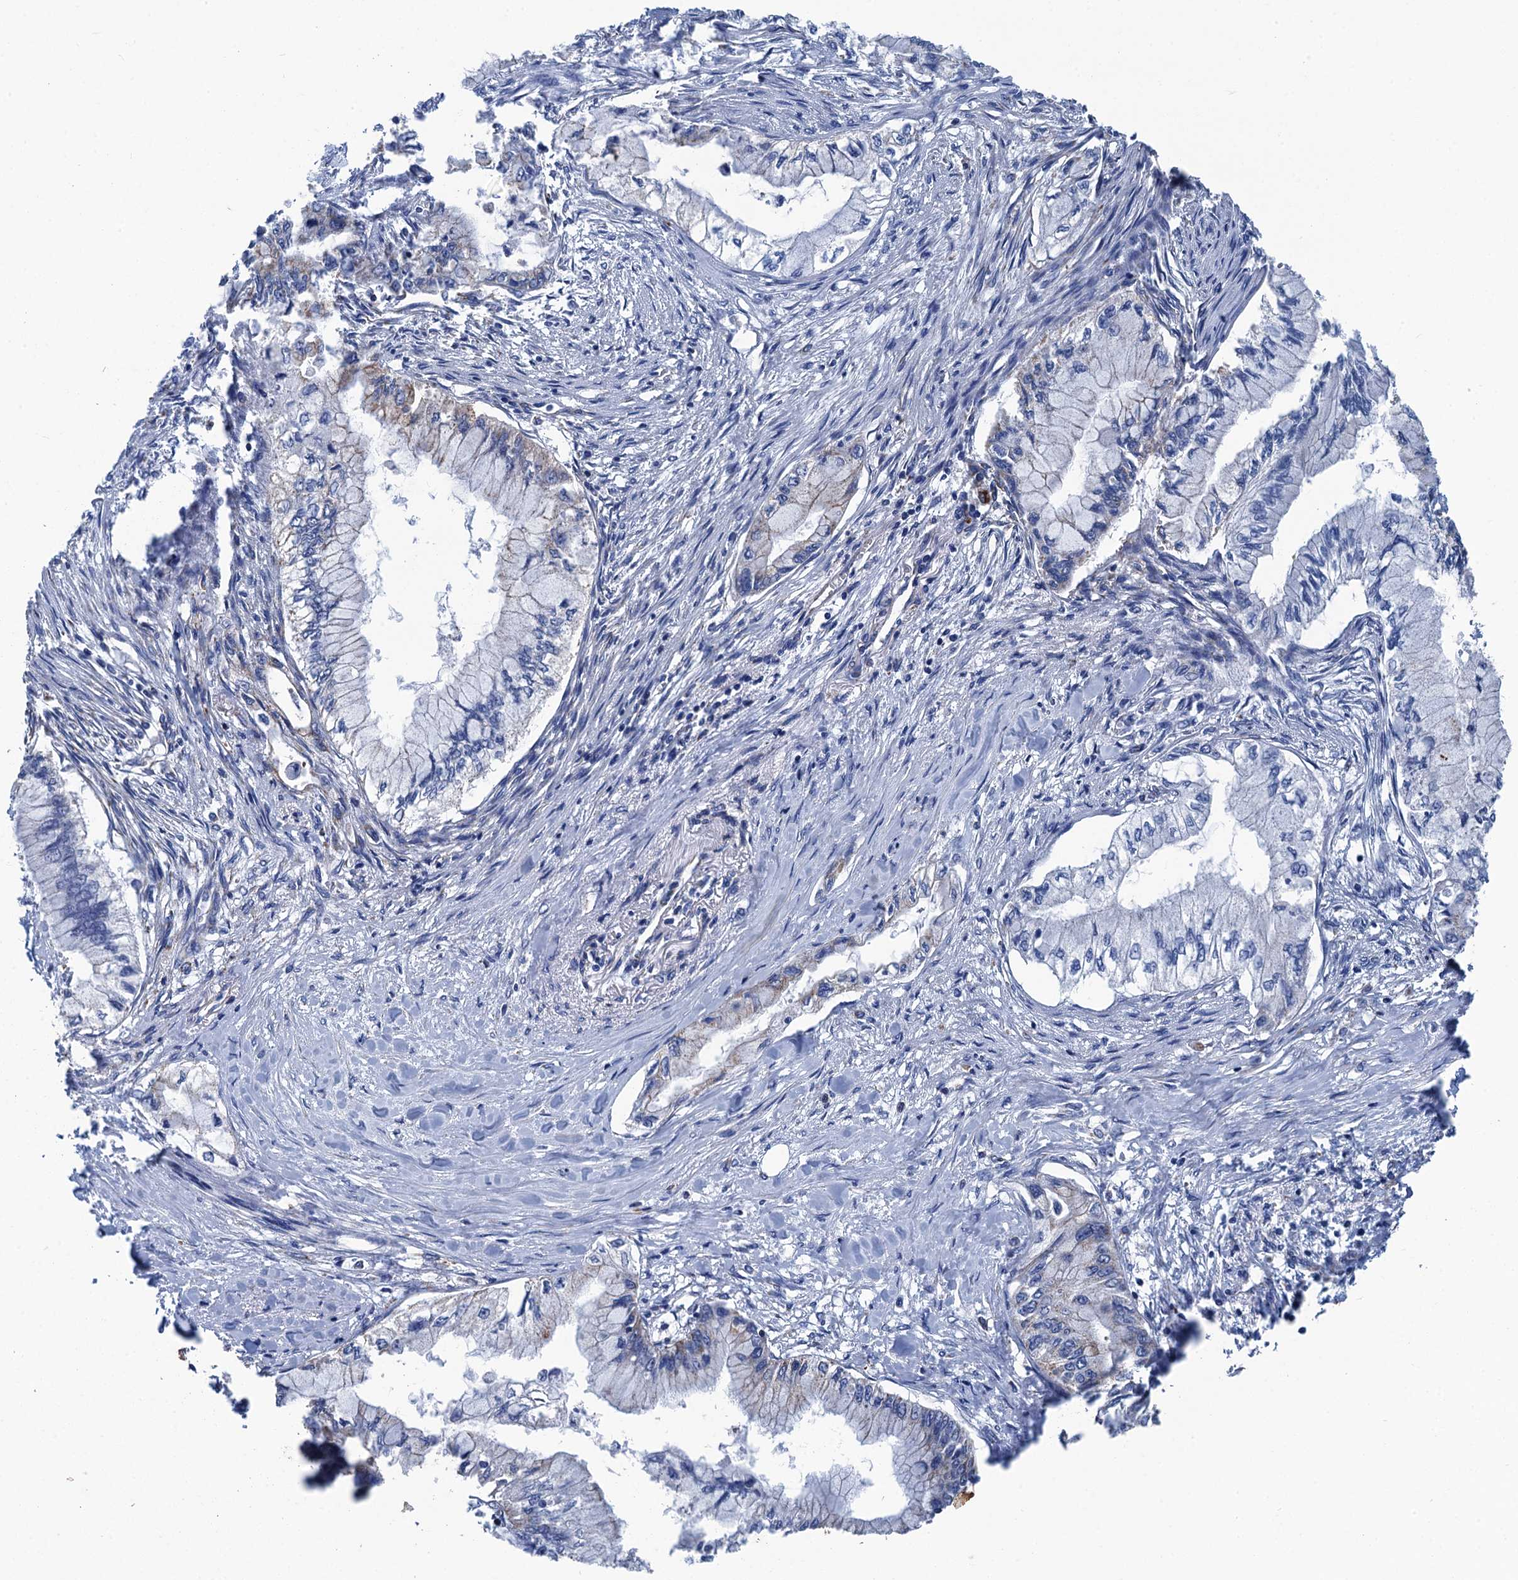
{"staining": {"intensity": "weak", "quantity": "<25%", "location": "cytoplasmic/membranous"}, "tissue": "pancreatic cancer", "cell_type": "Tumor cells", "image_type": "cancer", "snomed": [{"axis": "morphology", "description": "Adenocarcinoma, NOS"}, {"axis": "topography", "description": "Pancreas"}], "caption": "High power microscopy micrograph of an IHC micrograph of pancreatic adenocarcinoma, revealing no significant positivity in tumor cells.", "gene": "IVD", "patient": {"sex": "female", "age": 78}}